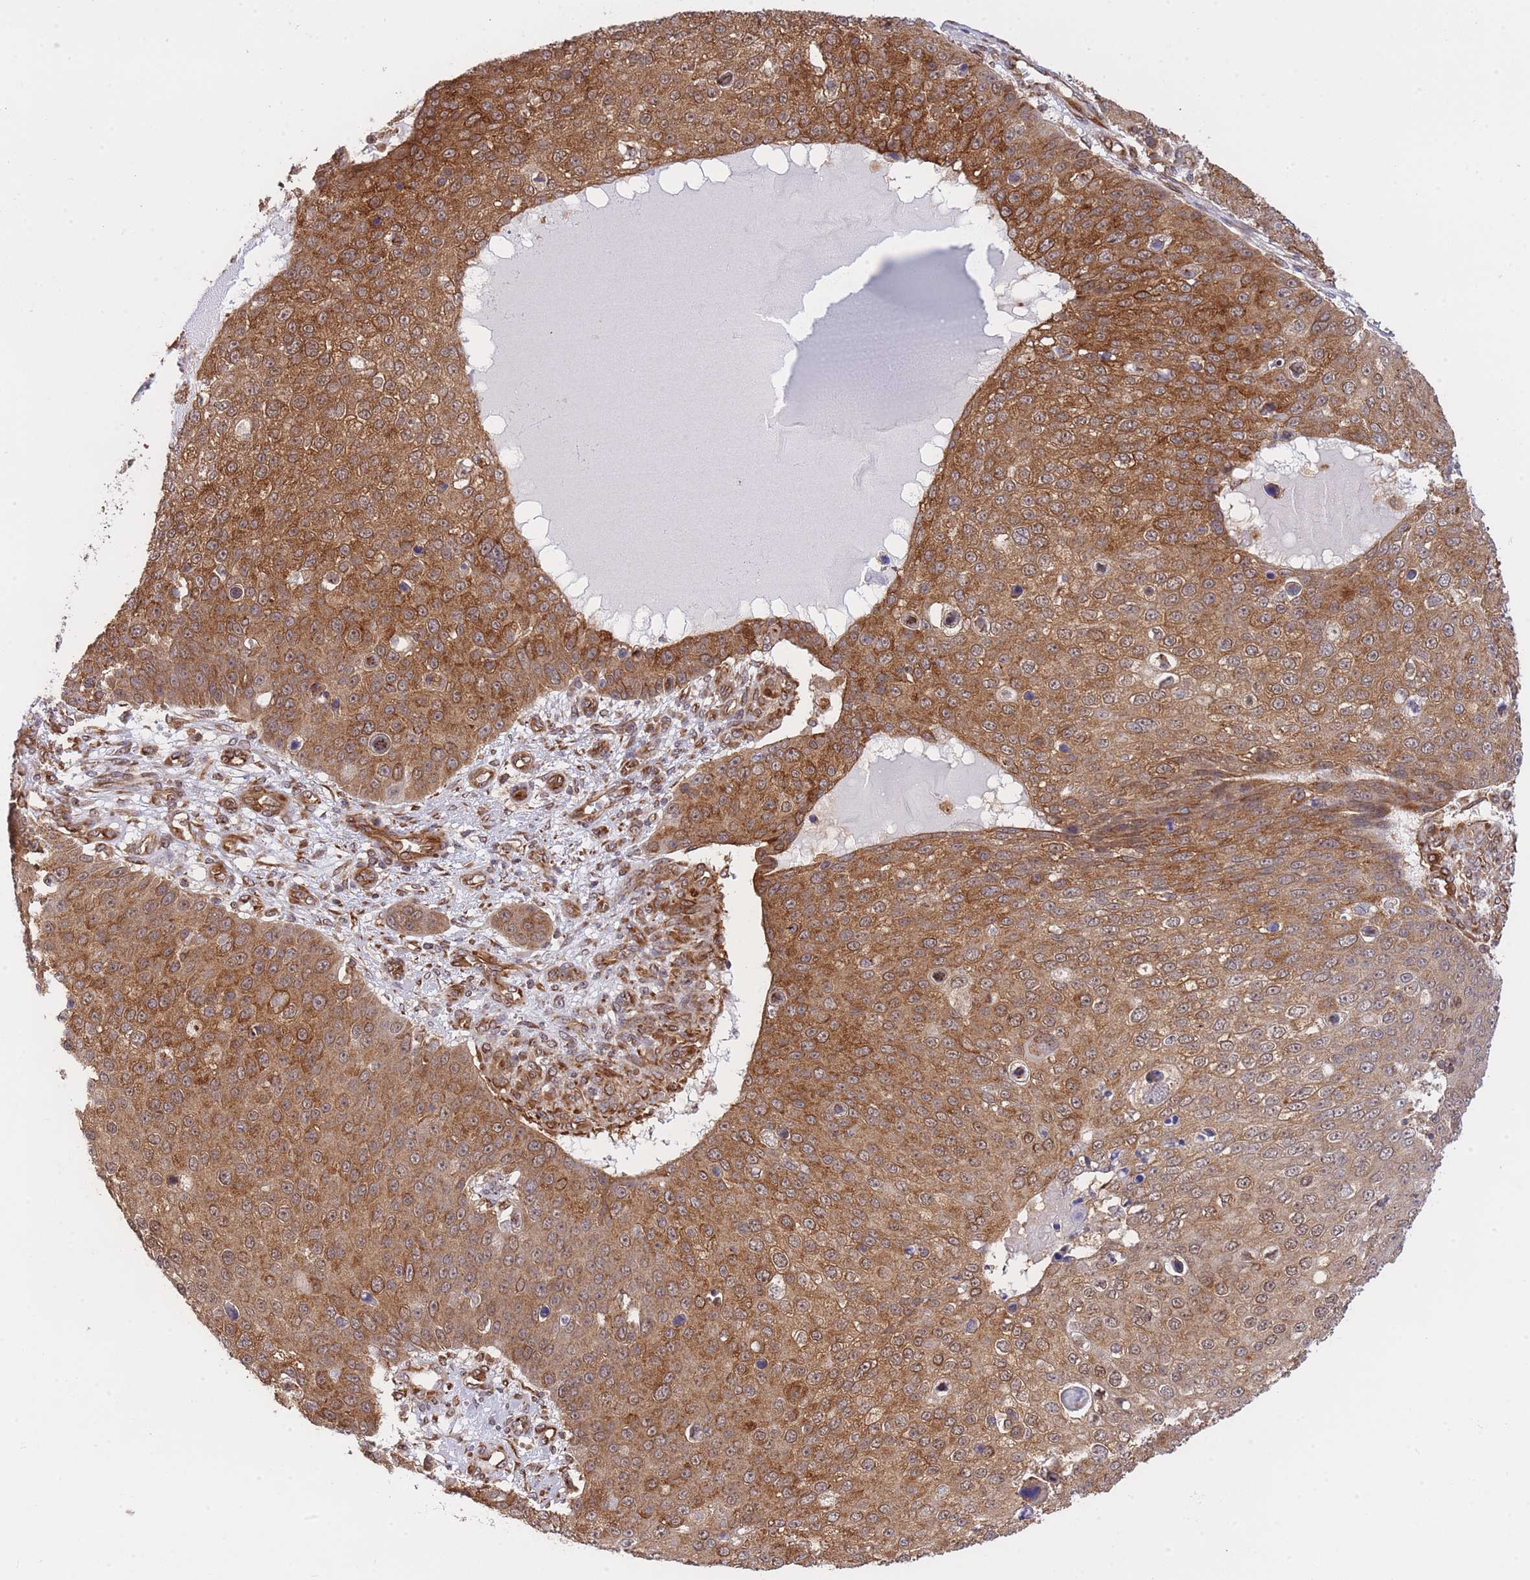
{"staining": {"intensity": "moderate", "quantity": ">75%", "location": "cytoplasmic/membranous"}, "tissue": "skin cancer", "cell_type": "Tumor cells", "image_type": "cancer", "snomed": [{"axis": "morphology", "description": "Squamous cell carcinoma, NOS"}, {"axis": "topography", "description": "Skin"}], "caption": "The photomicrograph reveals staining of skin cancer, revealing moderate cytoplasmic/membranous protein positivity (brown color) within tumor cells. The staining is performed using DAB (3,3'-diaminobenzidine) brown chromogen to label protein expression. The nuclei are counter-stained blue using hematoxylin.", "gene": "EXOSC8", "patient": {"sex": "male", "age": 71}}